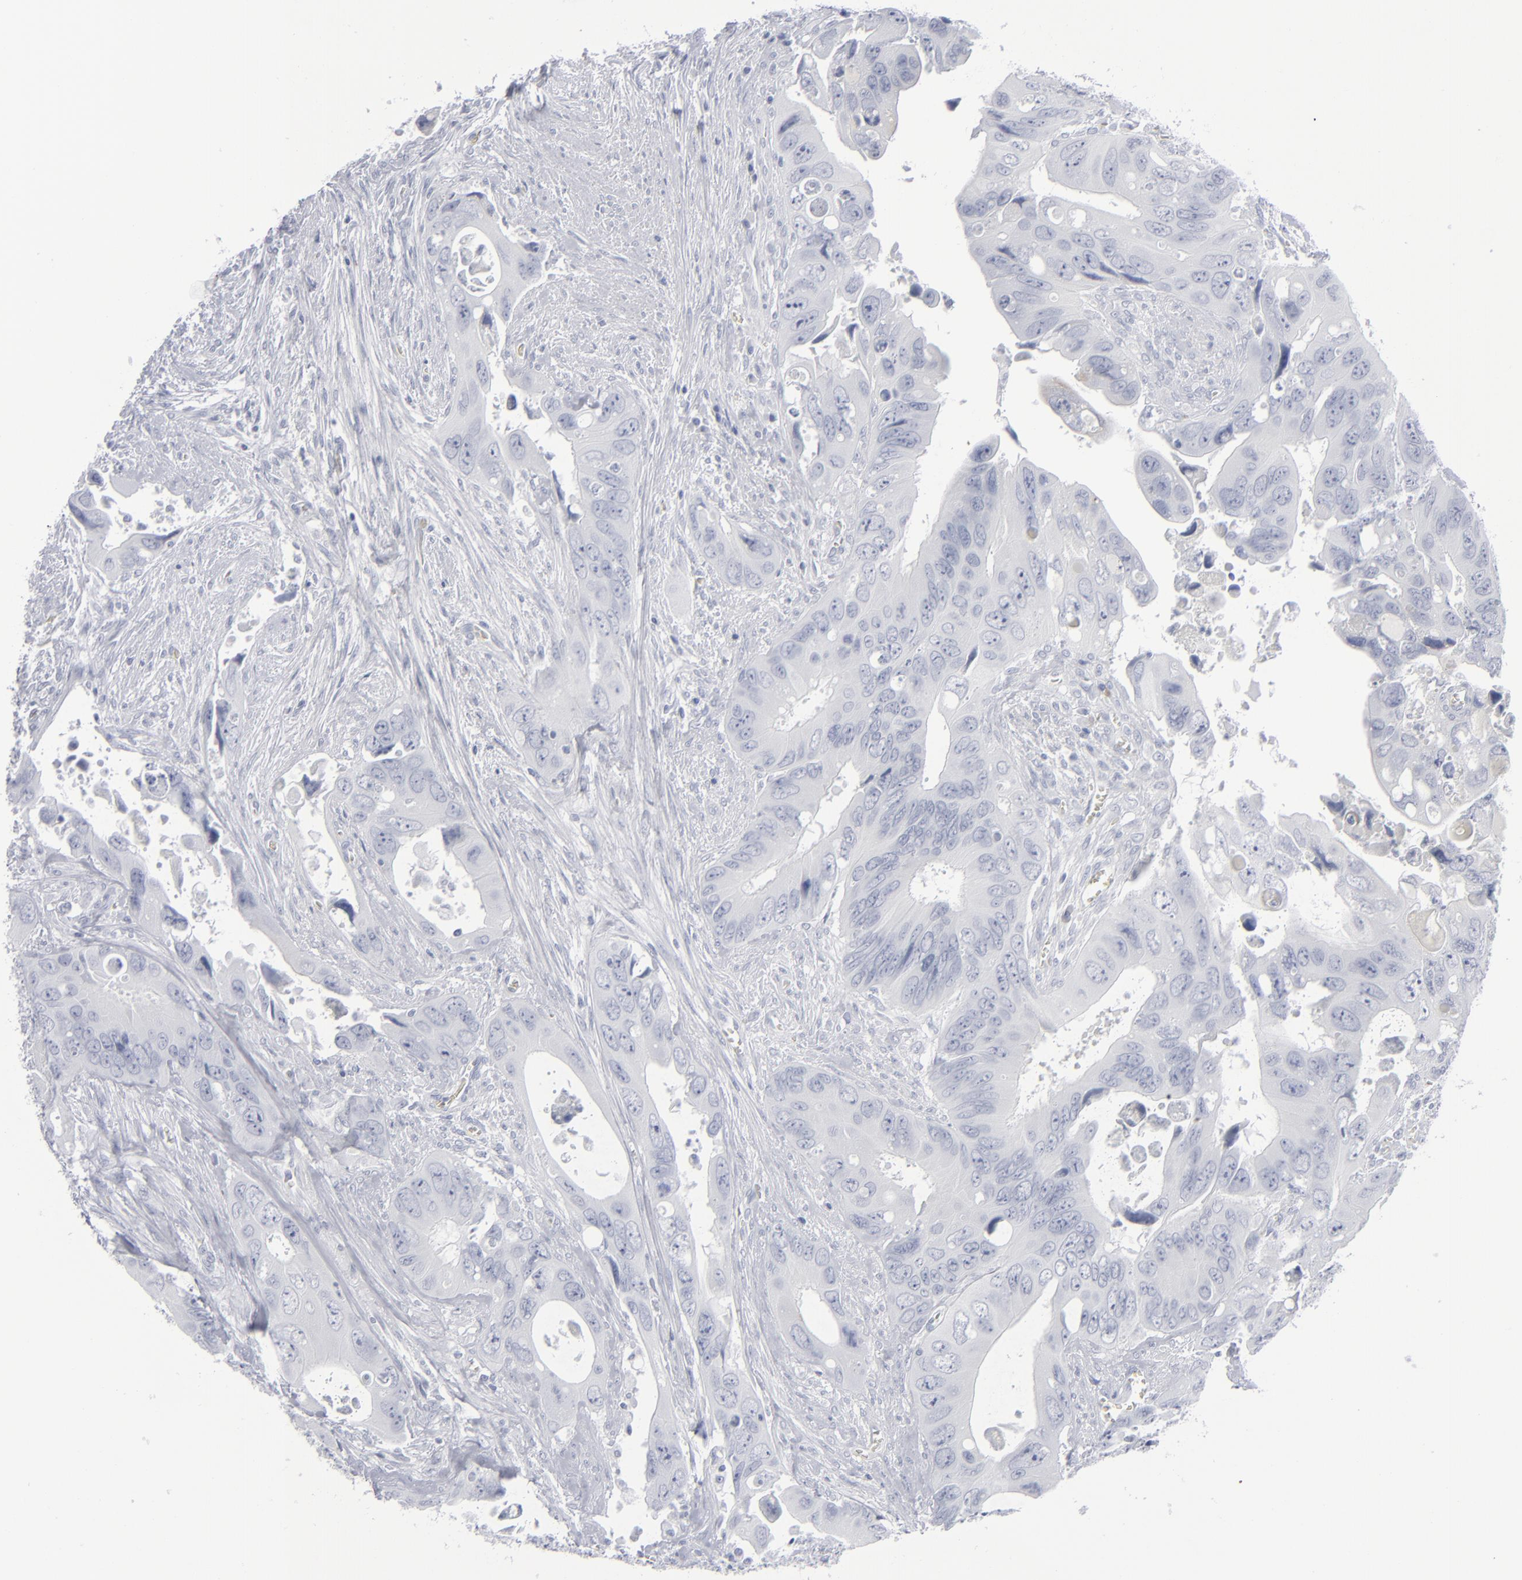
{"staining": {"intensity": "negative", "quantity": "none", "location": "none"}, "tissue": "colorectal cancer", "cell_type": "Tumor cells", "image_type": "cancer", "snomed": [{"axis": "morphology", "description": "Adenocarcinoma, NOS"}, {"axis": "topography", "description": "Rectum"}], "caption": "IHC image of neoplastic tissue: colorectal adenocarcinoma stained with DAB (3,3'-diaminobenzidine) exhibits no significant protein staining in tumor cells.", "gene": "MSLN", "patient": {"sex": "male", "age": 70}}